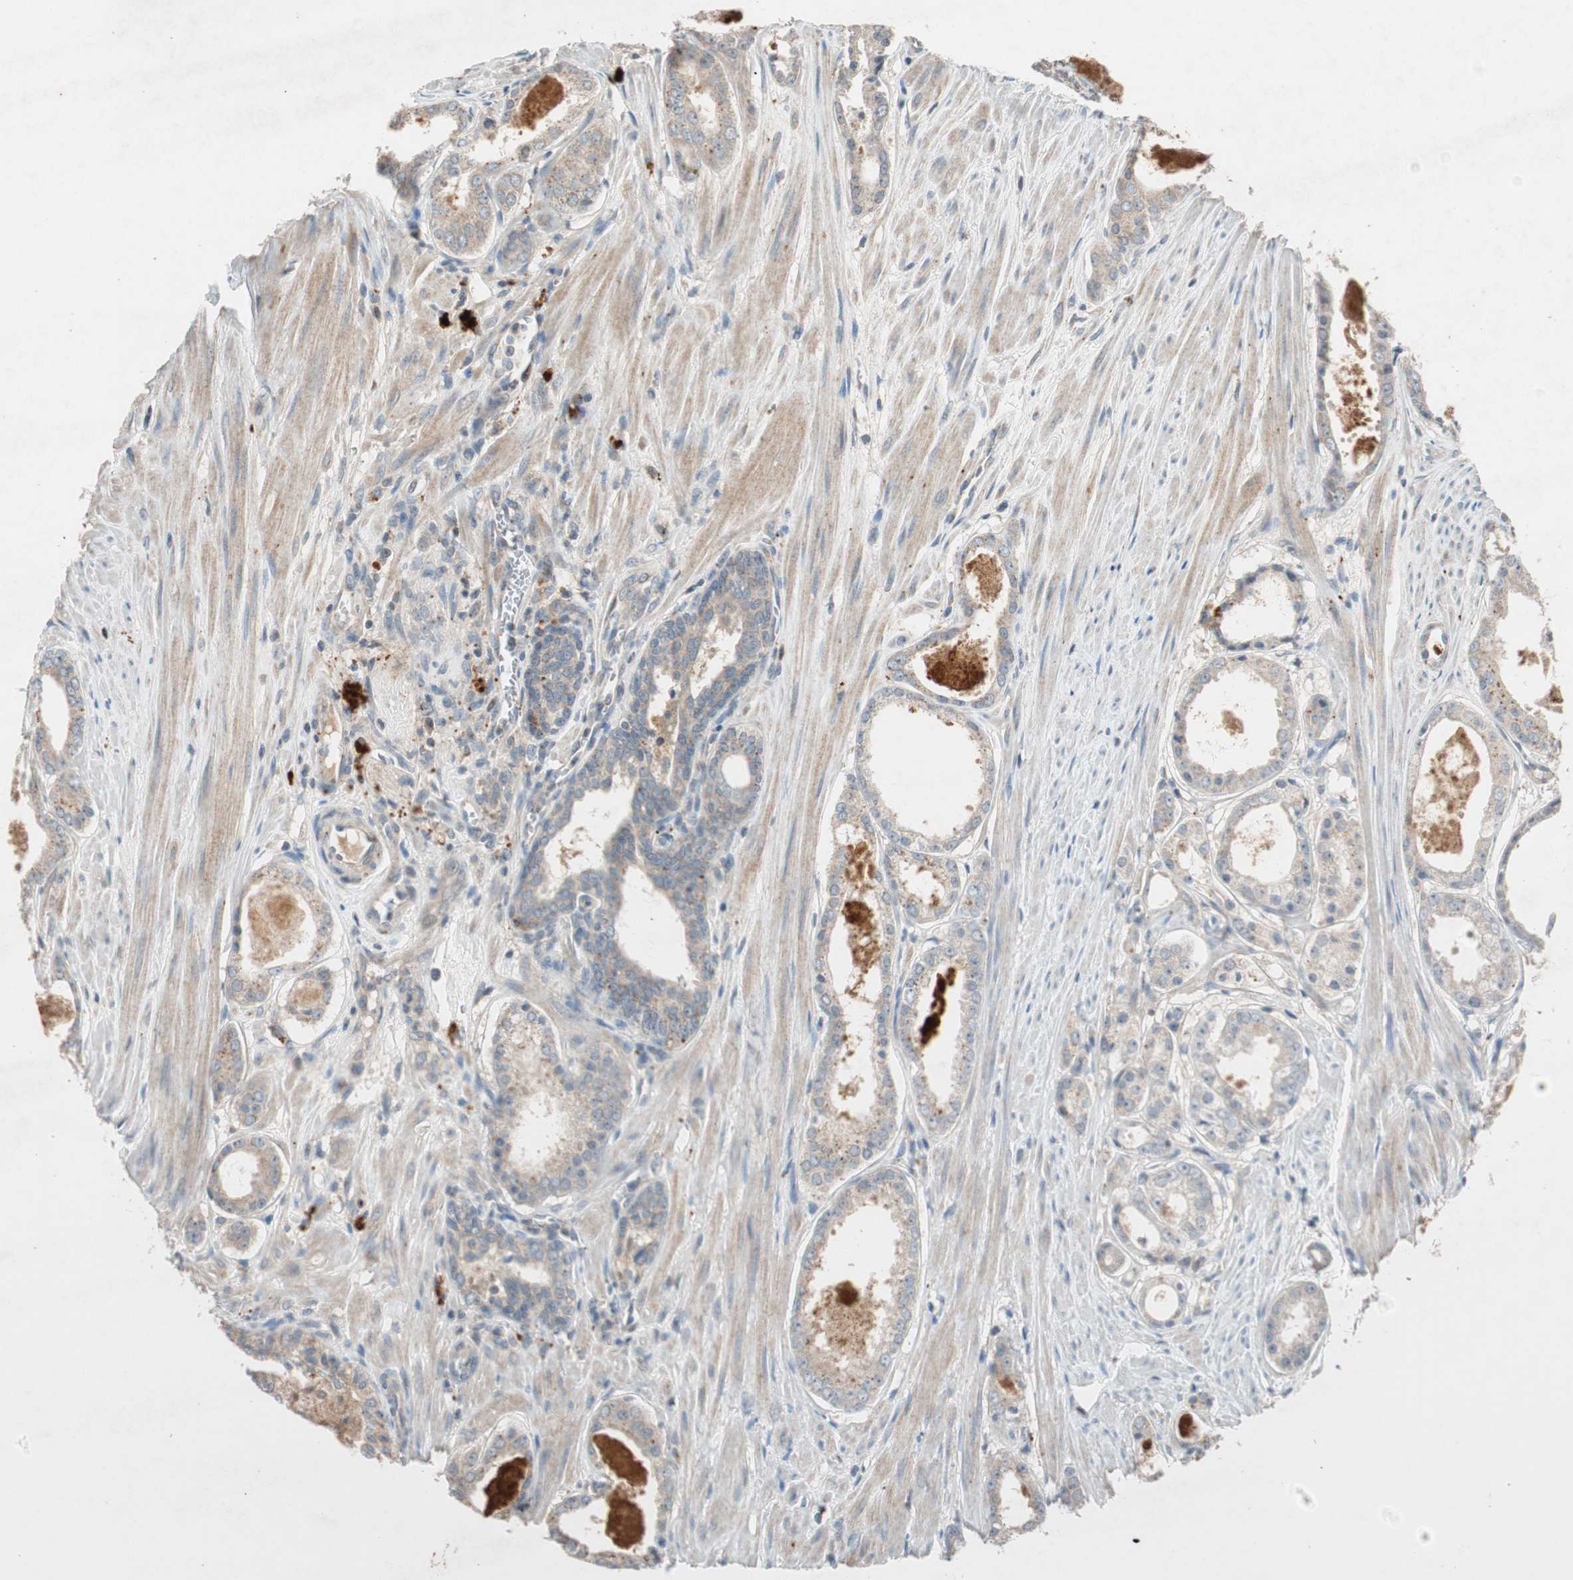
{"staining": {"intensity": "weak", "quantity": ">75%", "location": "cytoplasmic/membranous"}, "tissue": "prostate cancer", "cell_type": "Tumor cells", "image_type": "cancer", "snomed": [{"axis": "morphology", "description": "Adenocarcinoma, Low grade"}, {"axis": "topography", "description": "Prostate"}], "caption": "High-magnification brightfield microscopy of prostate cancer stained with DAB (brown) and counterstained with hematoxylin (blue). tumor cells exhibit weak cytoplasmic/membranous staining is identified in approximately>75% of cells. The staining was performed using DAB, with brown indicating positive protein expression. Nuclei are stained blue with hematoxylin.", "gene": "GLB1", "patient": {"sex": "male", "age": 57}}